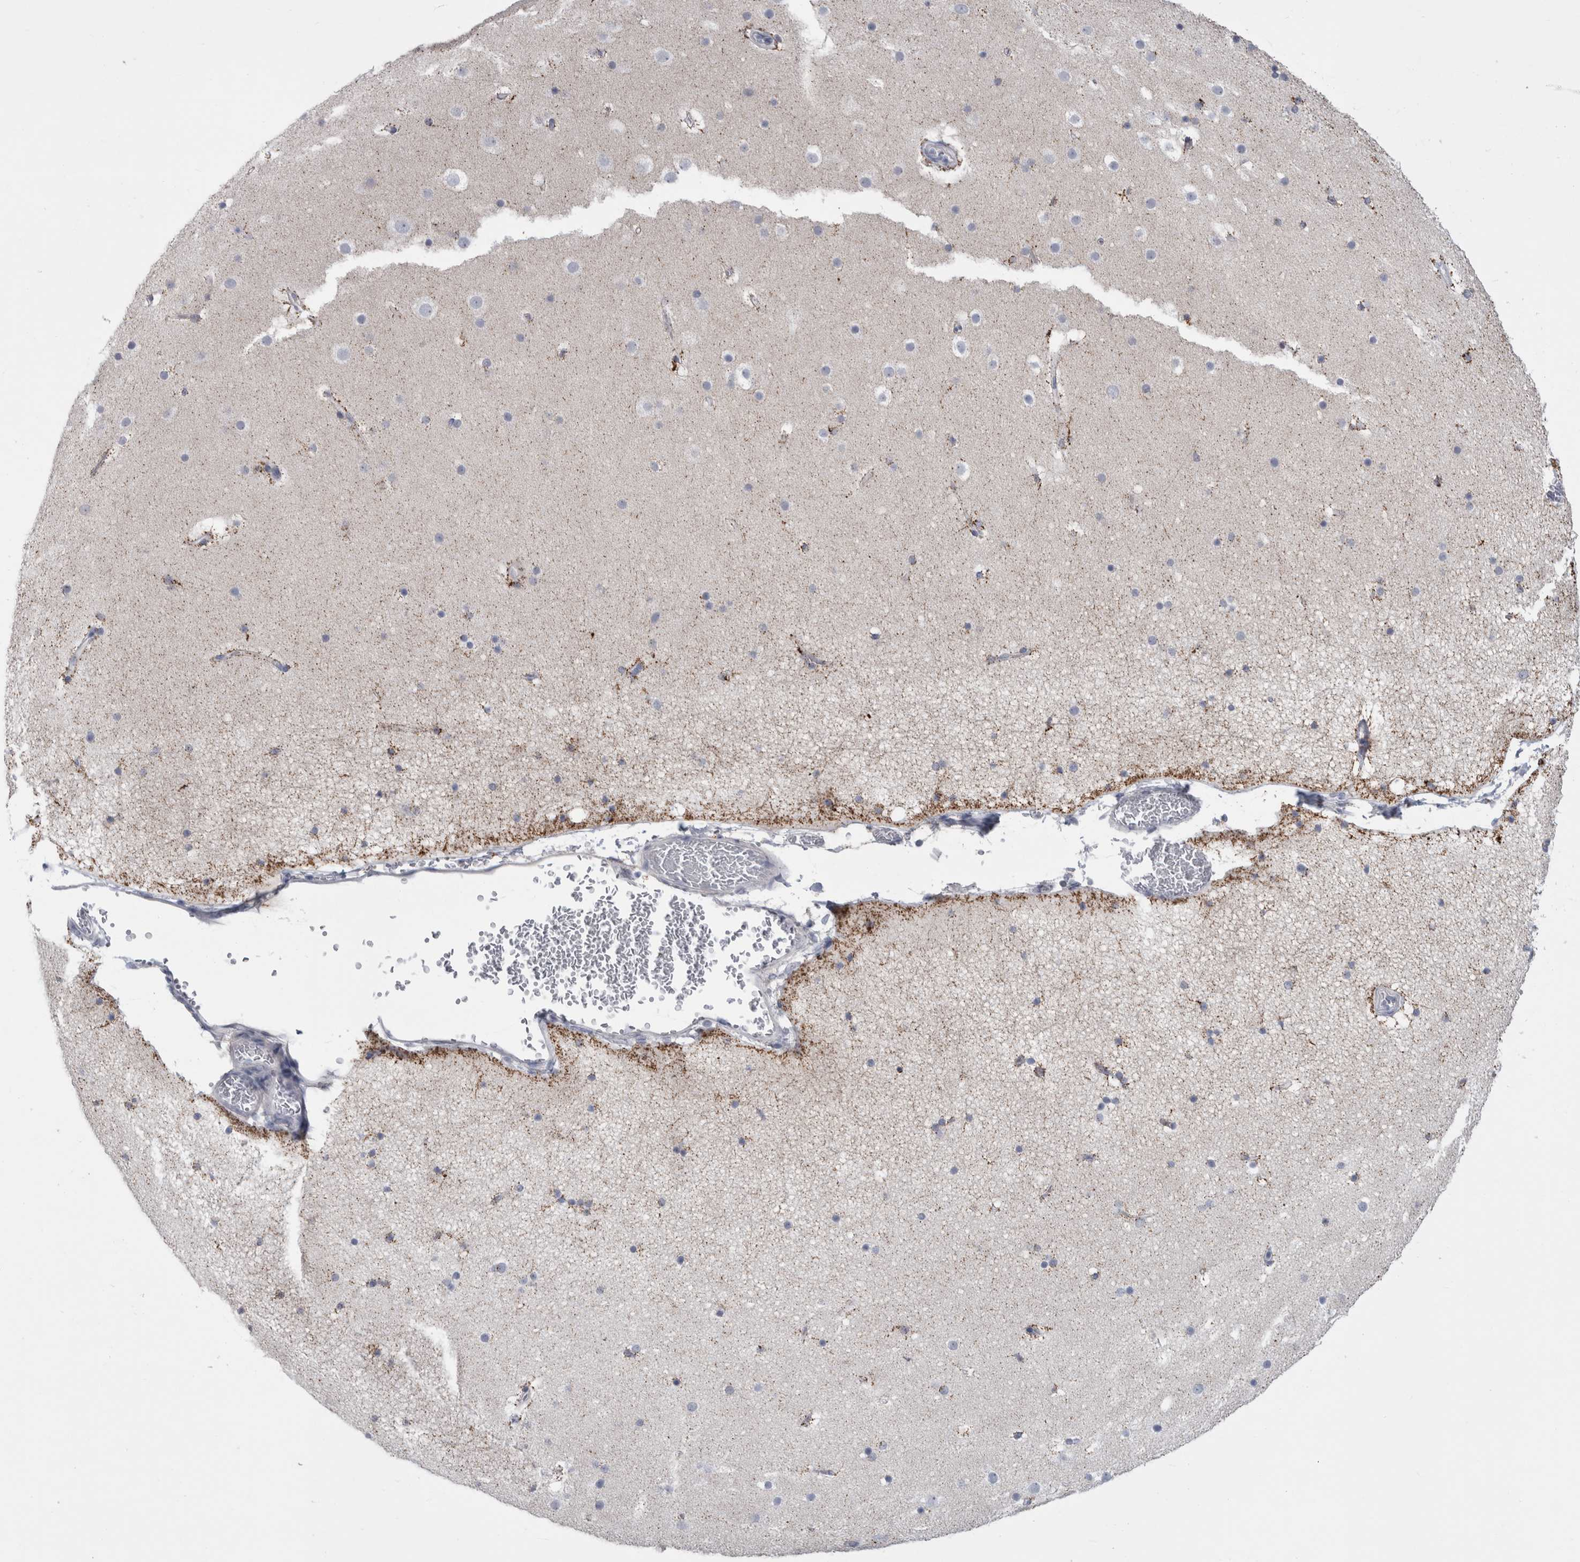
{"staining": {"intensity": "negative", "quantity": "none", "location": "none"}, "tissue": "cerebral cortex", "cell_type": "Endothelial cells", "image_type": "normal", "snomed": [{"axis": "morphology", "description": "Normal tissue, NOS"}, {"axis": "topography", "description": "Cerebral cortex"}], "caption": "High power microscopy photomicrograph of an immunohistochemistry (IHC) histopathology image of unremarkable cerebral cortex, revealing no significant positivity in endothelial cells.", "gene": "GATM", "patient": {"sex": "male", "age": 57}}